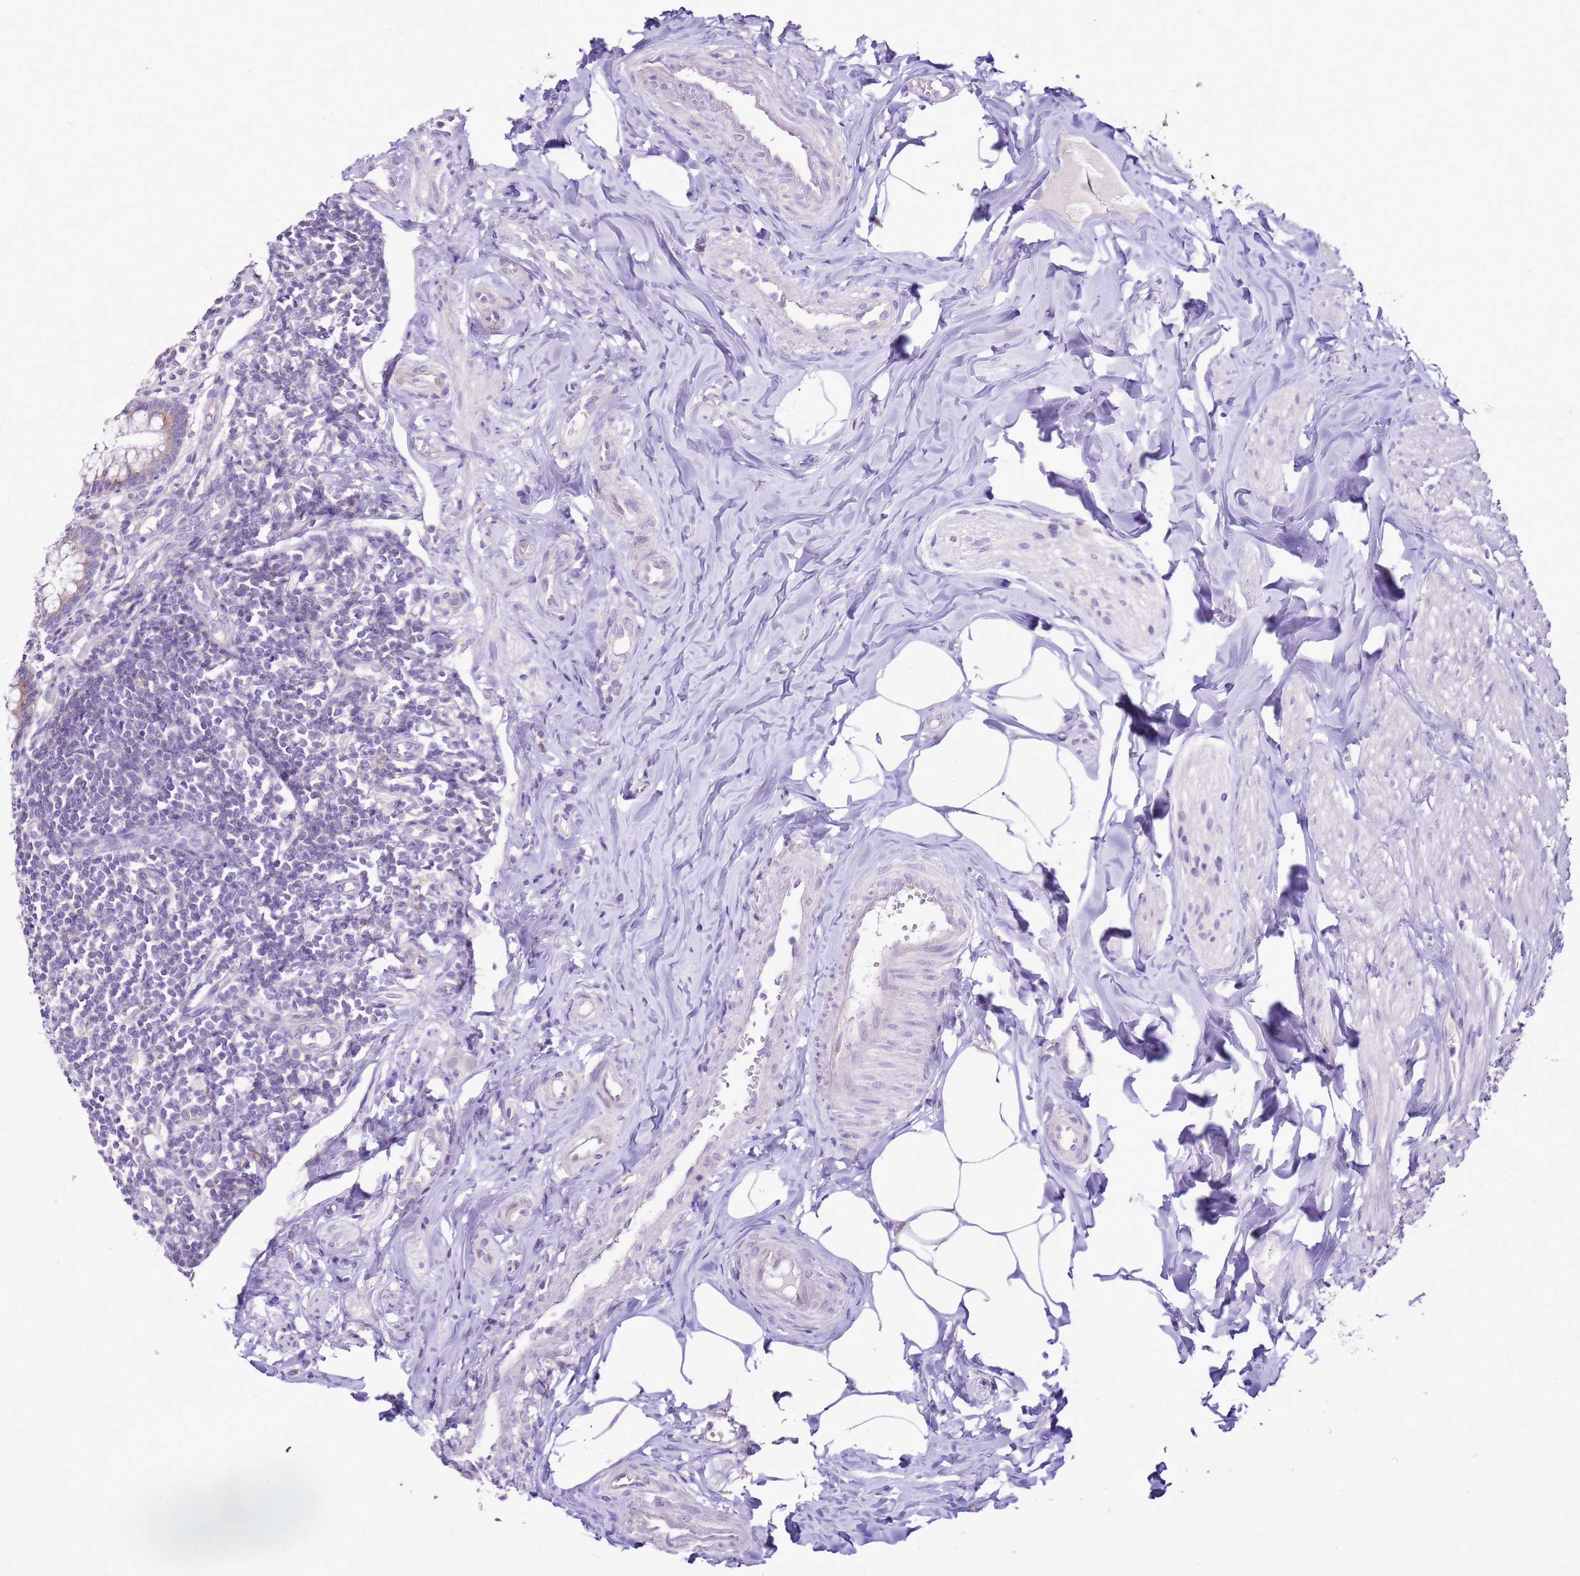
{"staining": {"intensity": "strong", "quantity": "25%-75%", "location": "cytoplasmic/membranous"}, "tissue": "appendix", "cell_type": "Glandular cells", "image_type": "normal", "snomed": [{"axis": "morphology", "description": "Normal tissue, NOS"}, {"axis": "topography", "description": "Appendix"}], "caption": "Strong cytoplasmic/membranous protein staining is appreciated in approximately 25%-75% of glandular cells in appendix. The staining is performed using DAB brown chromogen to label protein expression. The nuclei are counter-stained blue using hematoxylin.", "gene": "SLC38A5", "patient": {"sex": "female", "age": 33}}